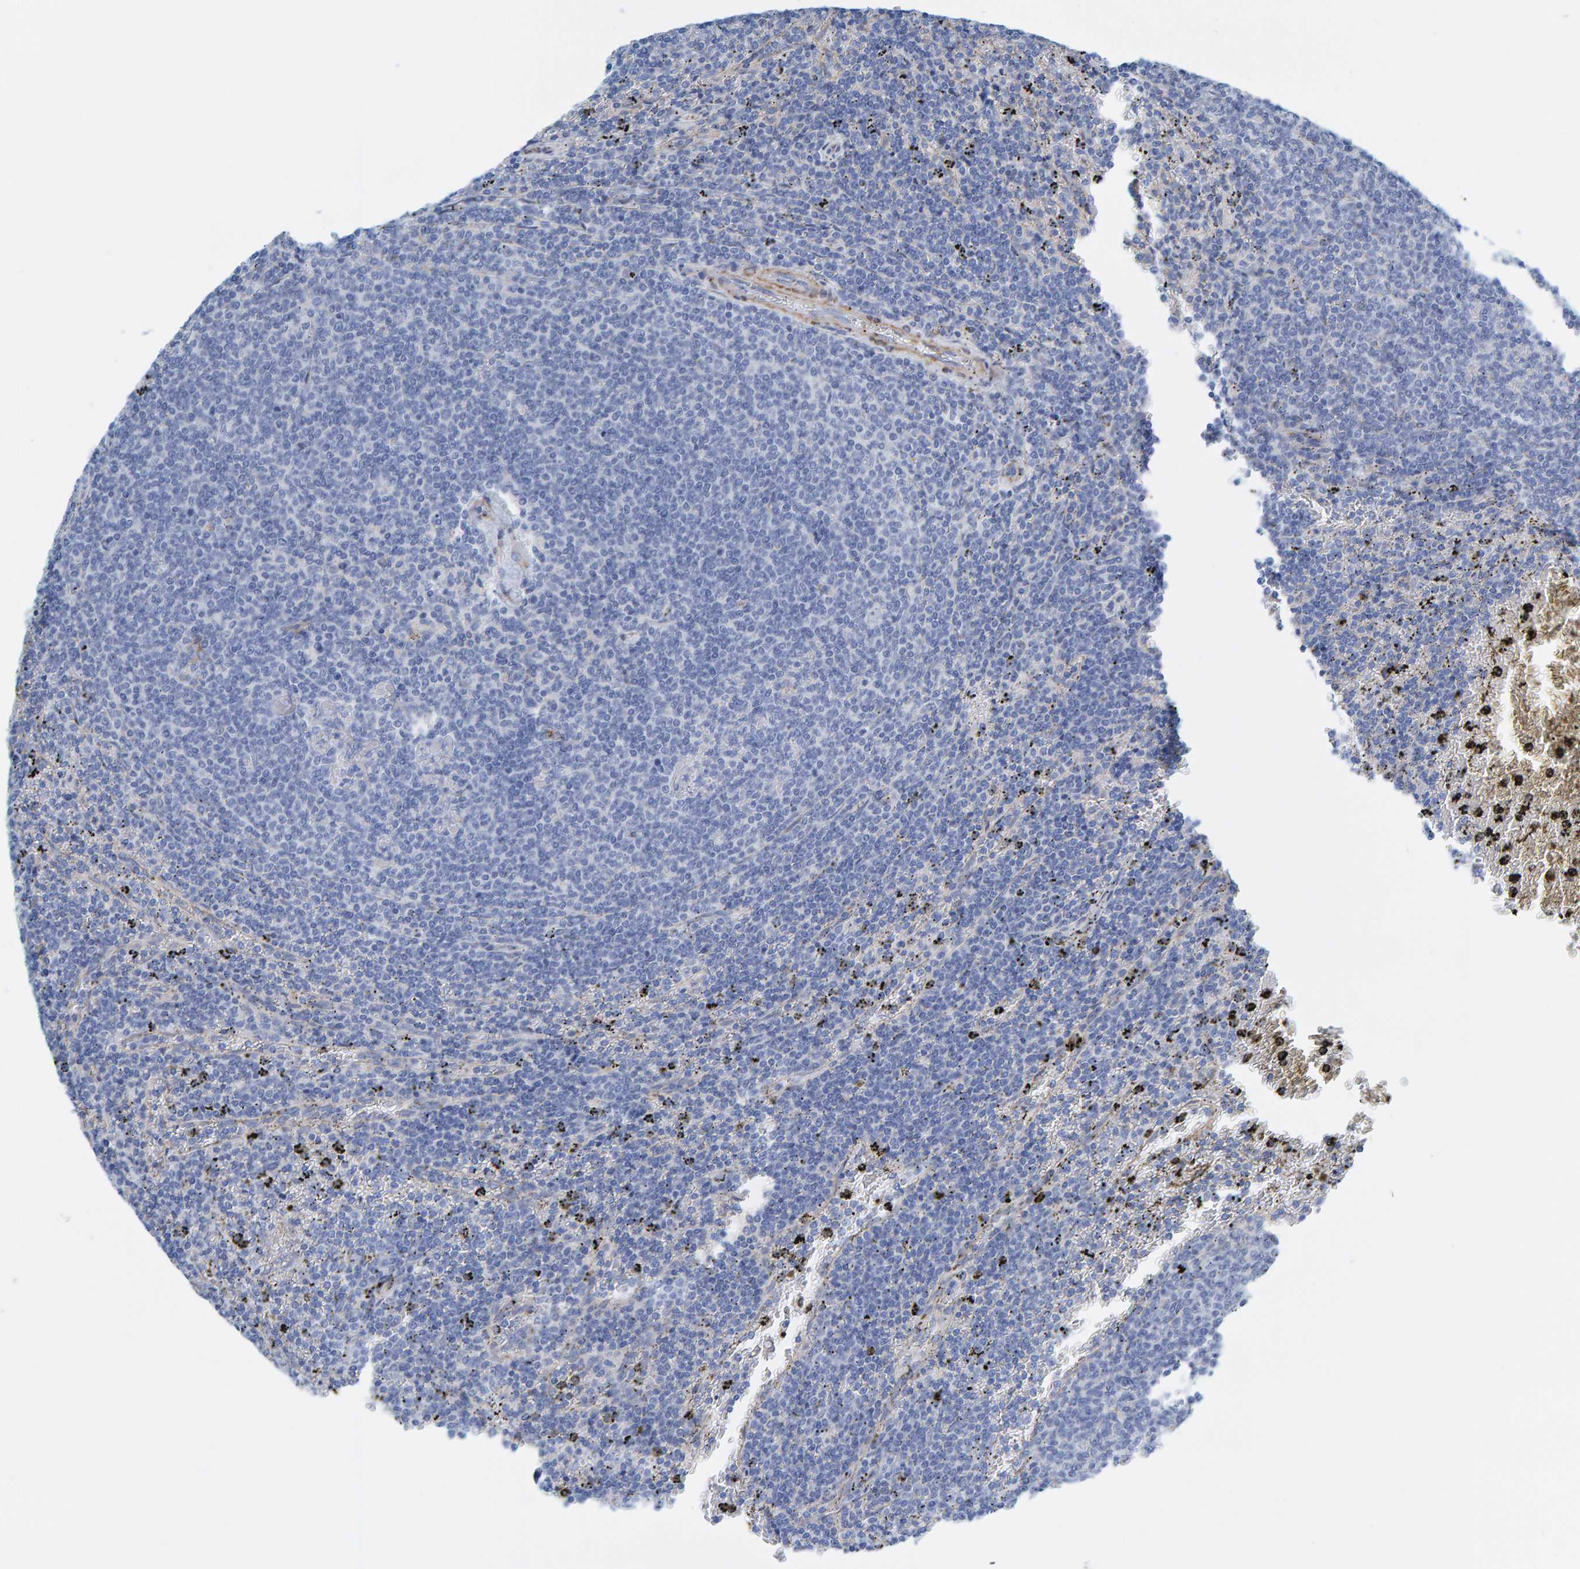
{"staining": {"intensity": "negative", "quantity": "none", "location": "none"}, "tissue": "lymphoma", "cell_type": "Tumor cells", "image_type": "cancer", "snomed": [{"axis": "morphology", "description": "Malignant lymphoma, non-Hodgkin's type, Low grade"}, {"axis": "topography", "description": "Spleen"}], "caption": "This is an immunohistochemistry photomicrograph of lymphoma. There is no positivity in tumor cells.", "gene": "MAP1B", "patient": {"sex": "female", "age": 50}}